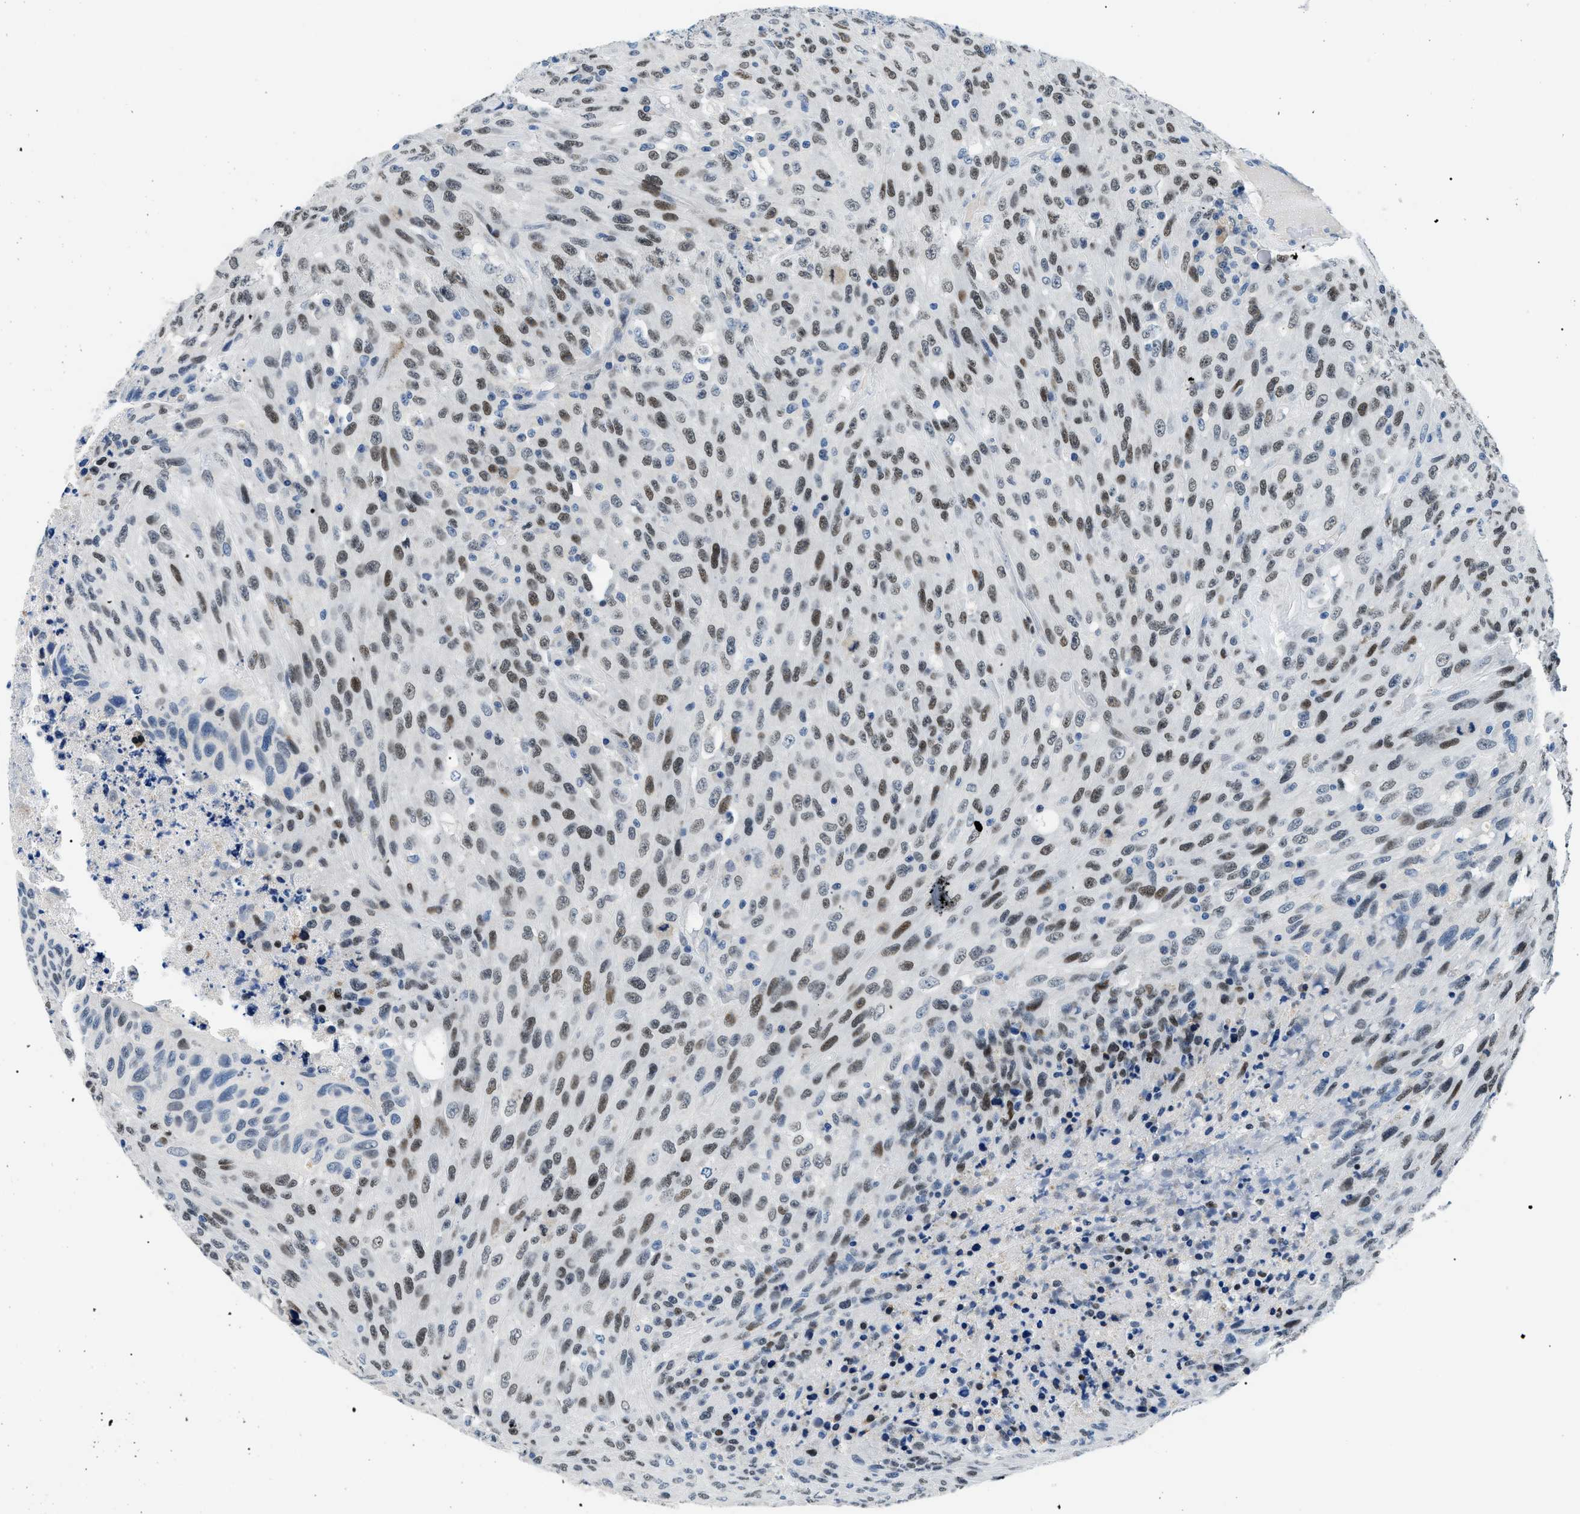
{"staining": {"intensity": "moderate", "quantity": ">75%", "location": "nuclear"}, "tissue": "urothelial cancer", "cell_type": "Tumor cells", "image_type": "cancer", "snomed": [{"axis": "morphology", "description": "Urothelial carcinoma, High grade"}, {"axis": "topography", "description": "Urinary bladder"}], "caption": "Urothelial cancer stained for a protein (brown) displays moderate nuclear positive staining in approximately >75% of tumor cells.", "gene": "SMARCC1", "patient": {"sex": "male", "age": 66}}